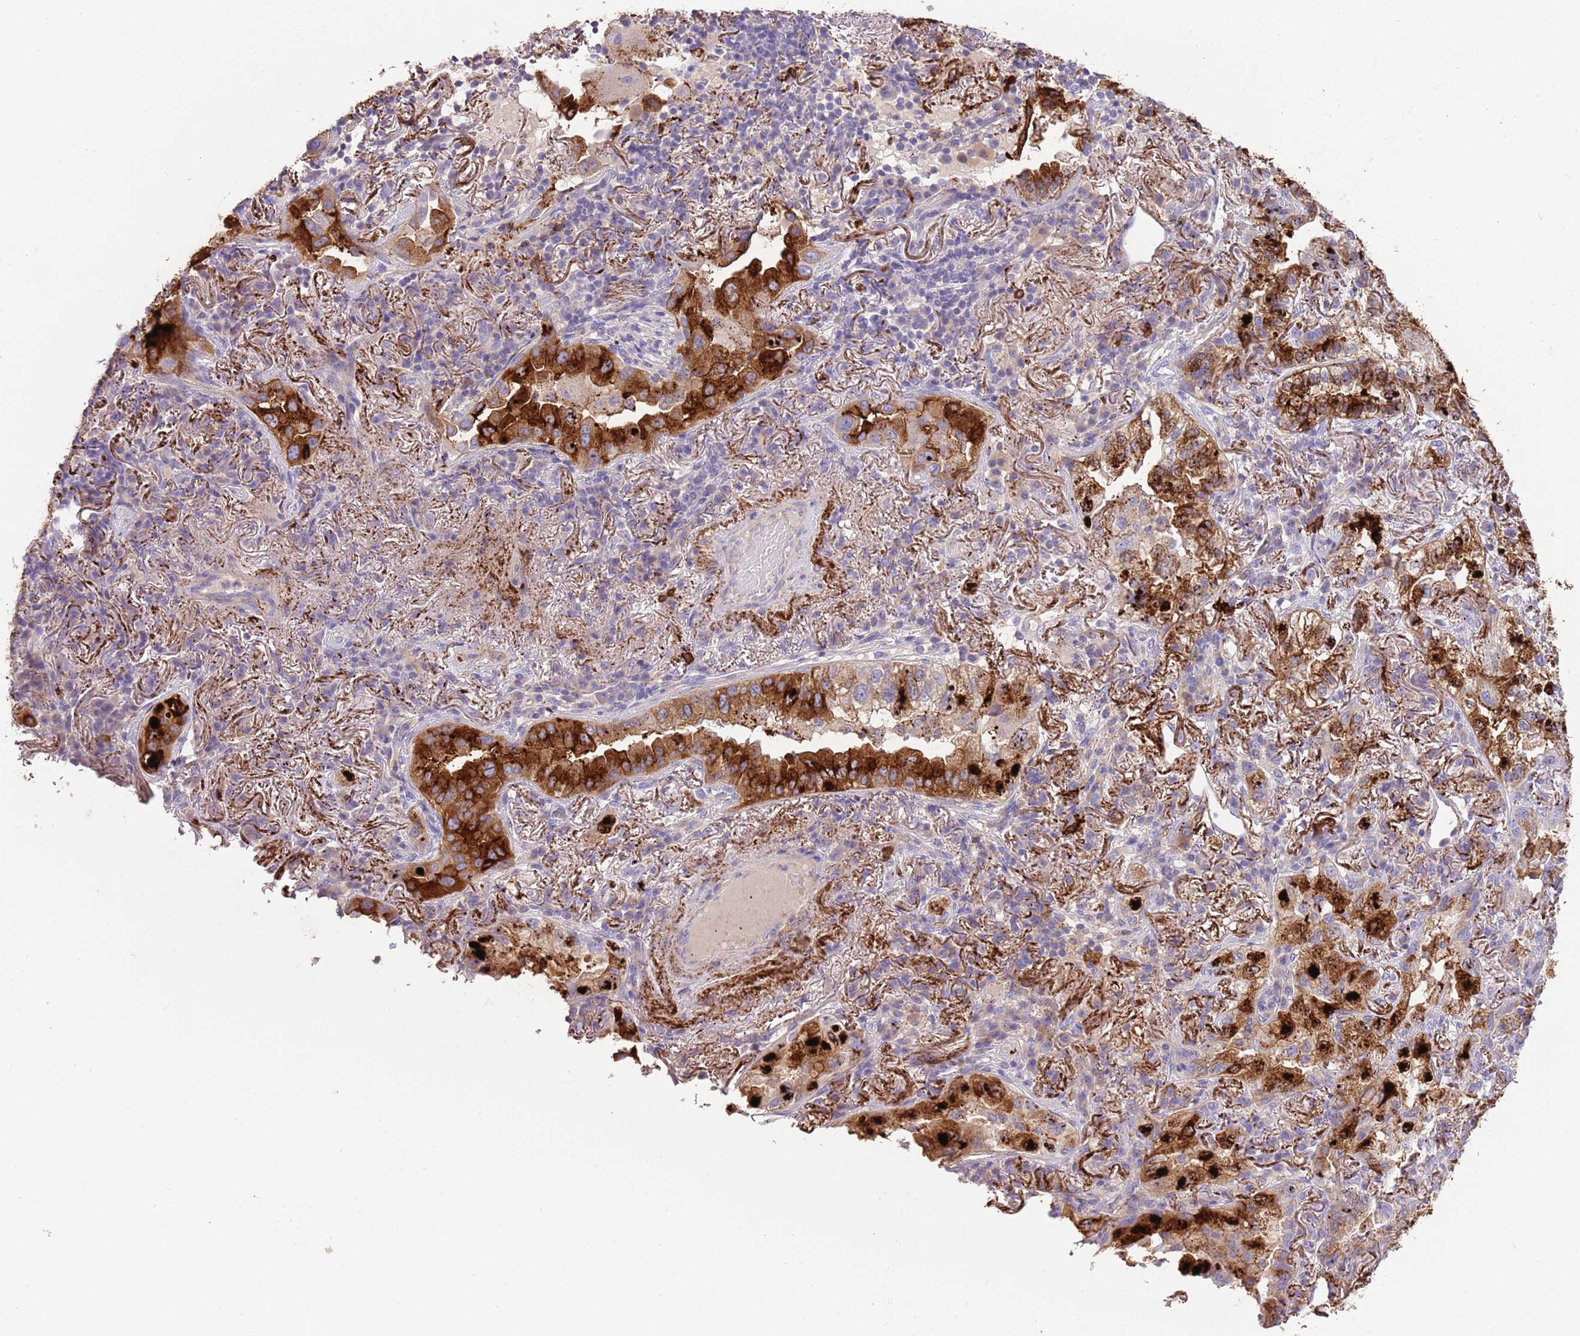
{"staining": {"intensity": "strong", "quantity": ">75%", "location": "cytoplasmic/membranous"}, "tissue": "lung cancer", "cell_type": "Tumor cells", "image_type": "cancer", "snomed": [{"axis": "morphology", "description": "Adenocarcinoma, NOS"}, {"axis": "topography", "description": "Lung"}], "caption": "Immunohistochemical staining of lung adenocarcinoma demonstrates strong cytoplasmic/membranous protein staining in approximately >75% of tumor cells.", "gene": "SFTPA1", "patient": {"sex": "female", "age": 69}}